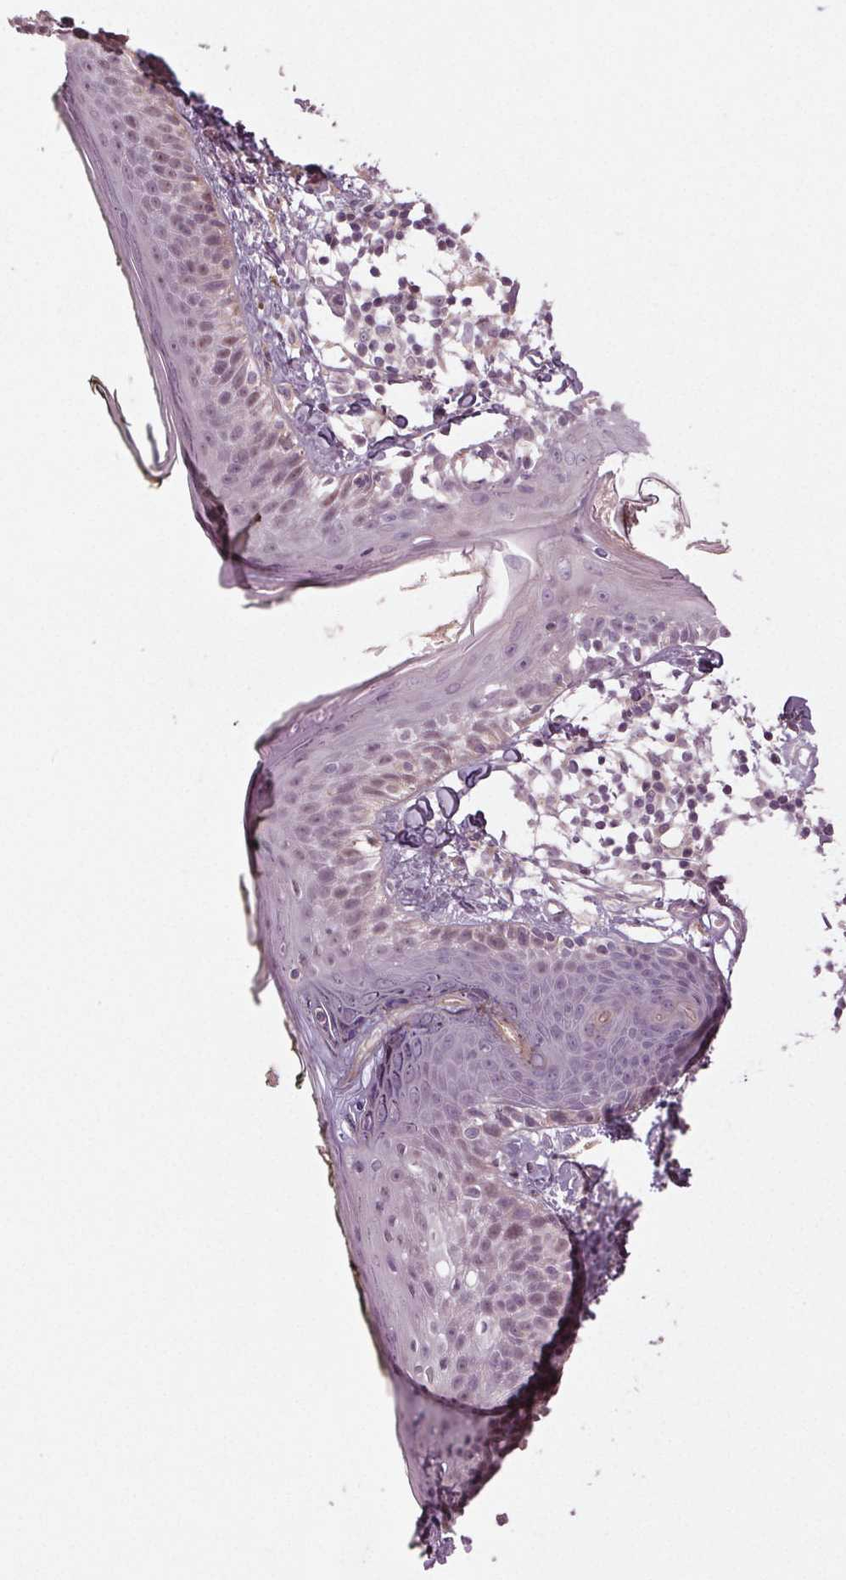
{"staining": {"intensity": "negative", "quantity": "none", "location": "none"}, "tissue": "skin", "cell_type": "Fibroblasts", "image_type": "normal", "snomed": [{"axis": "morphology", "description": "Normal tissue, NOS"}, {"axis": "topography", "description": "Skin"}], "caption": "IHC of normal human skin demonstrates no positivity in fibroblasts. Brightfield microscopy of IHC stained with DAB (brown) and hematoxylin (blue), captured at high magnification.", "gene": "ZNF605", "patient": {"sex": "male", "age": 76}}